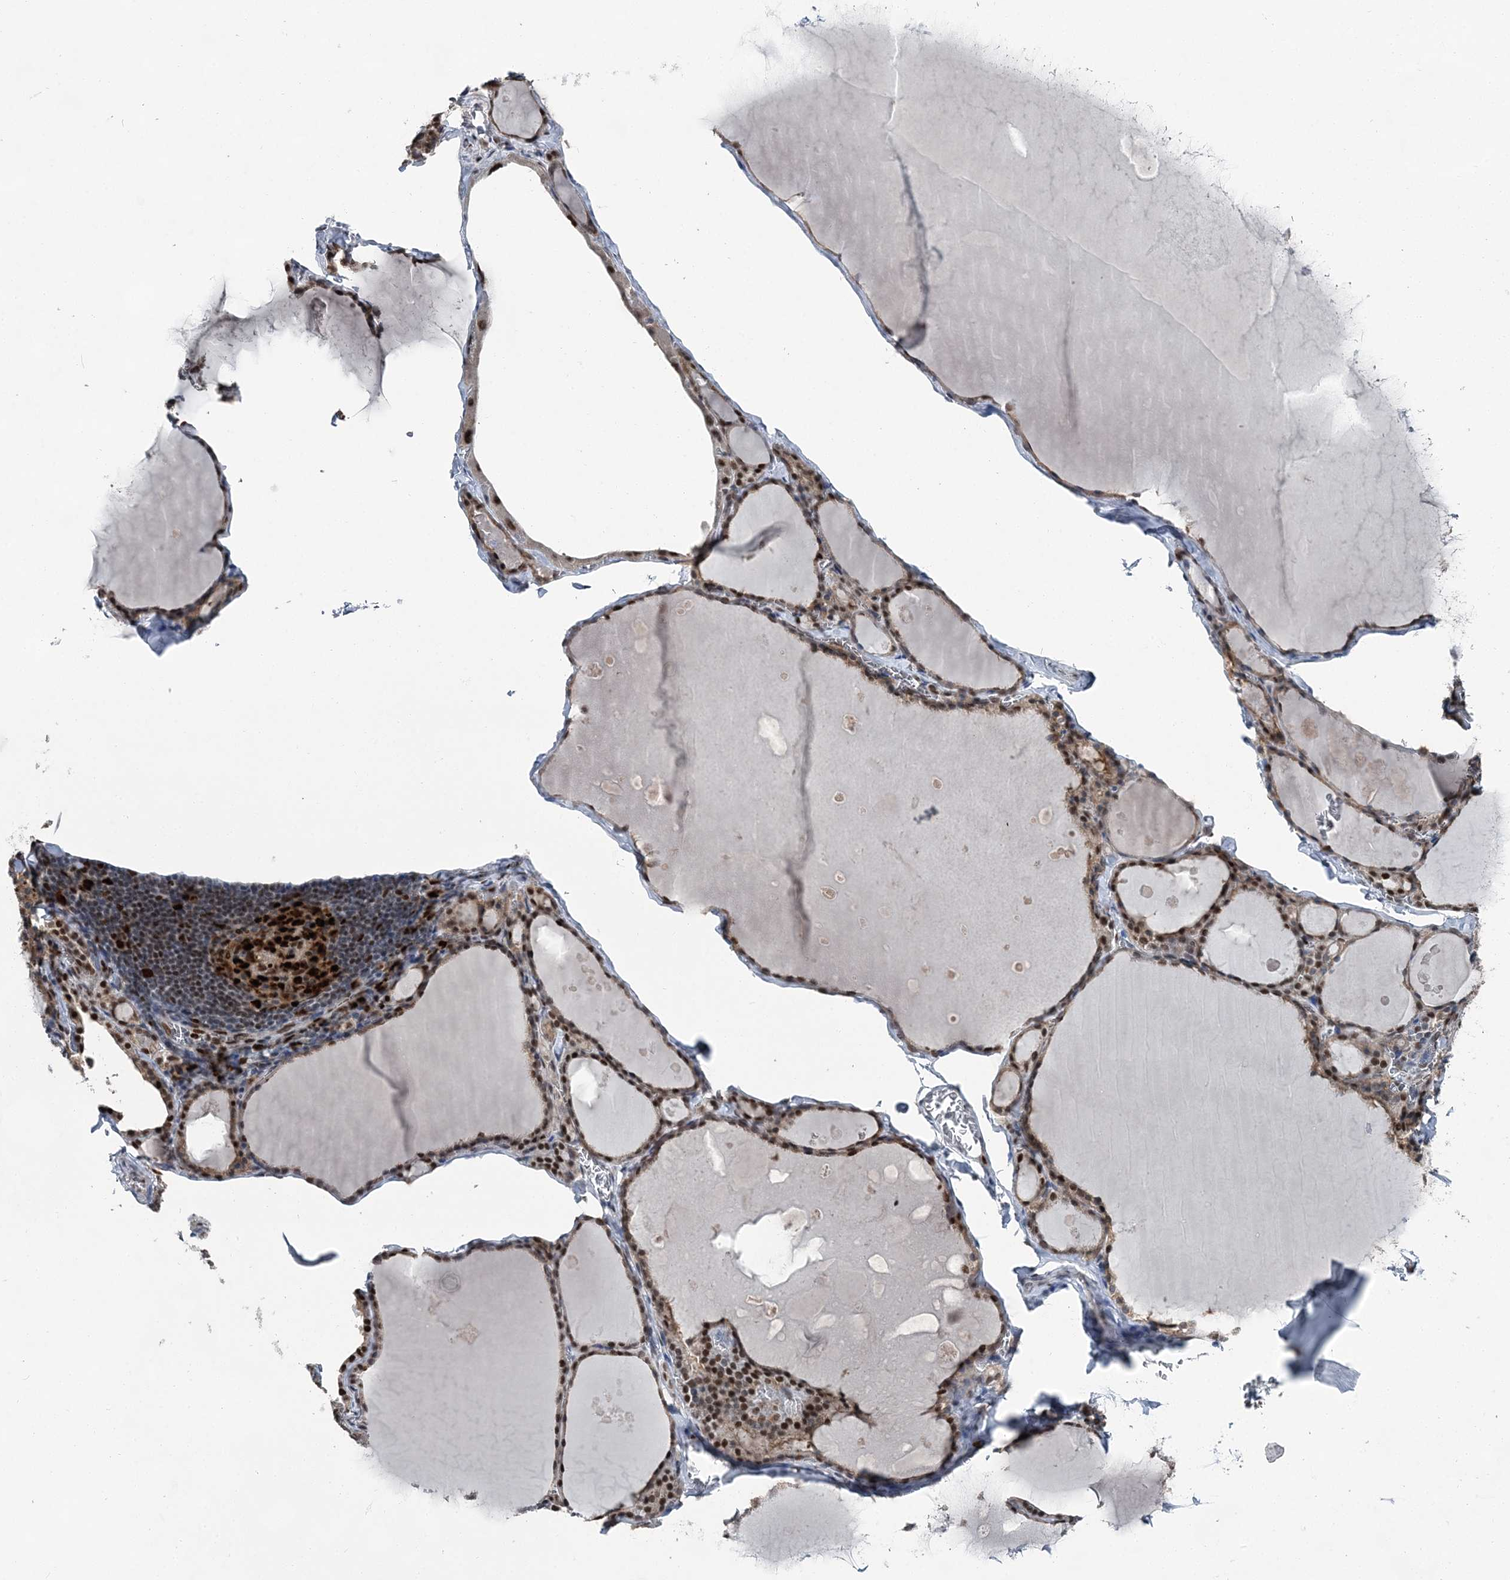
{"staining": {"intensity": "strong", "quantity": ">75%", "location": "nuclear"}, "tissue": "thyroid gland", "cell_type": "Glandular cells", "image_type": "normal", "snomed": [{"axis": "morphology", "description": "Normal tissue, NOS"}, {"axis": "topography", "description": "Thyroid gland"}], "caption": "This is a histology image of immunohistochemistry staining of unremarkable thyroid gland, which shows strong expression in the nuclear of glandular cells.", "gene": "HAT1", "patient": {"sex": "male", "age": 56}}